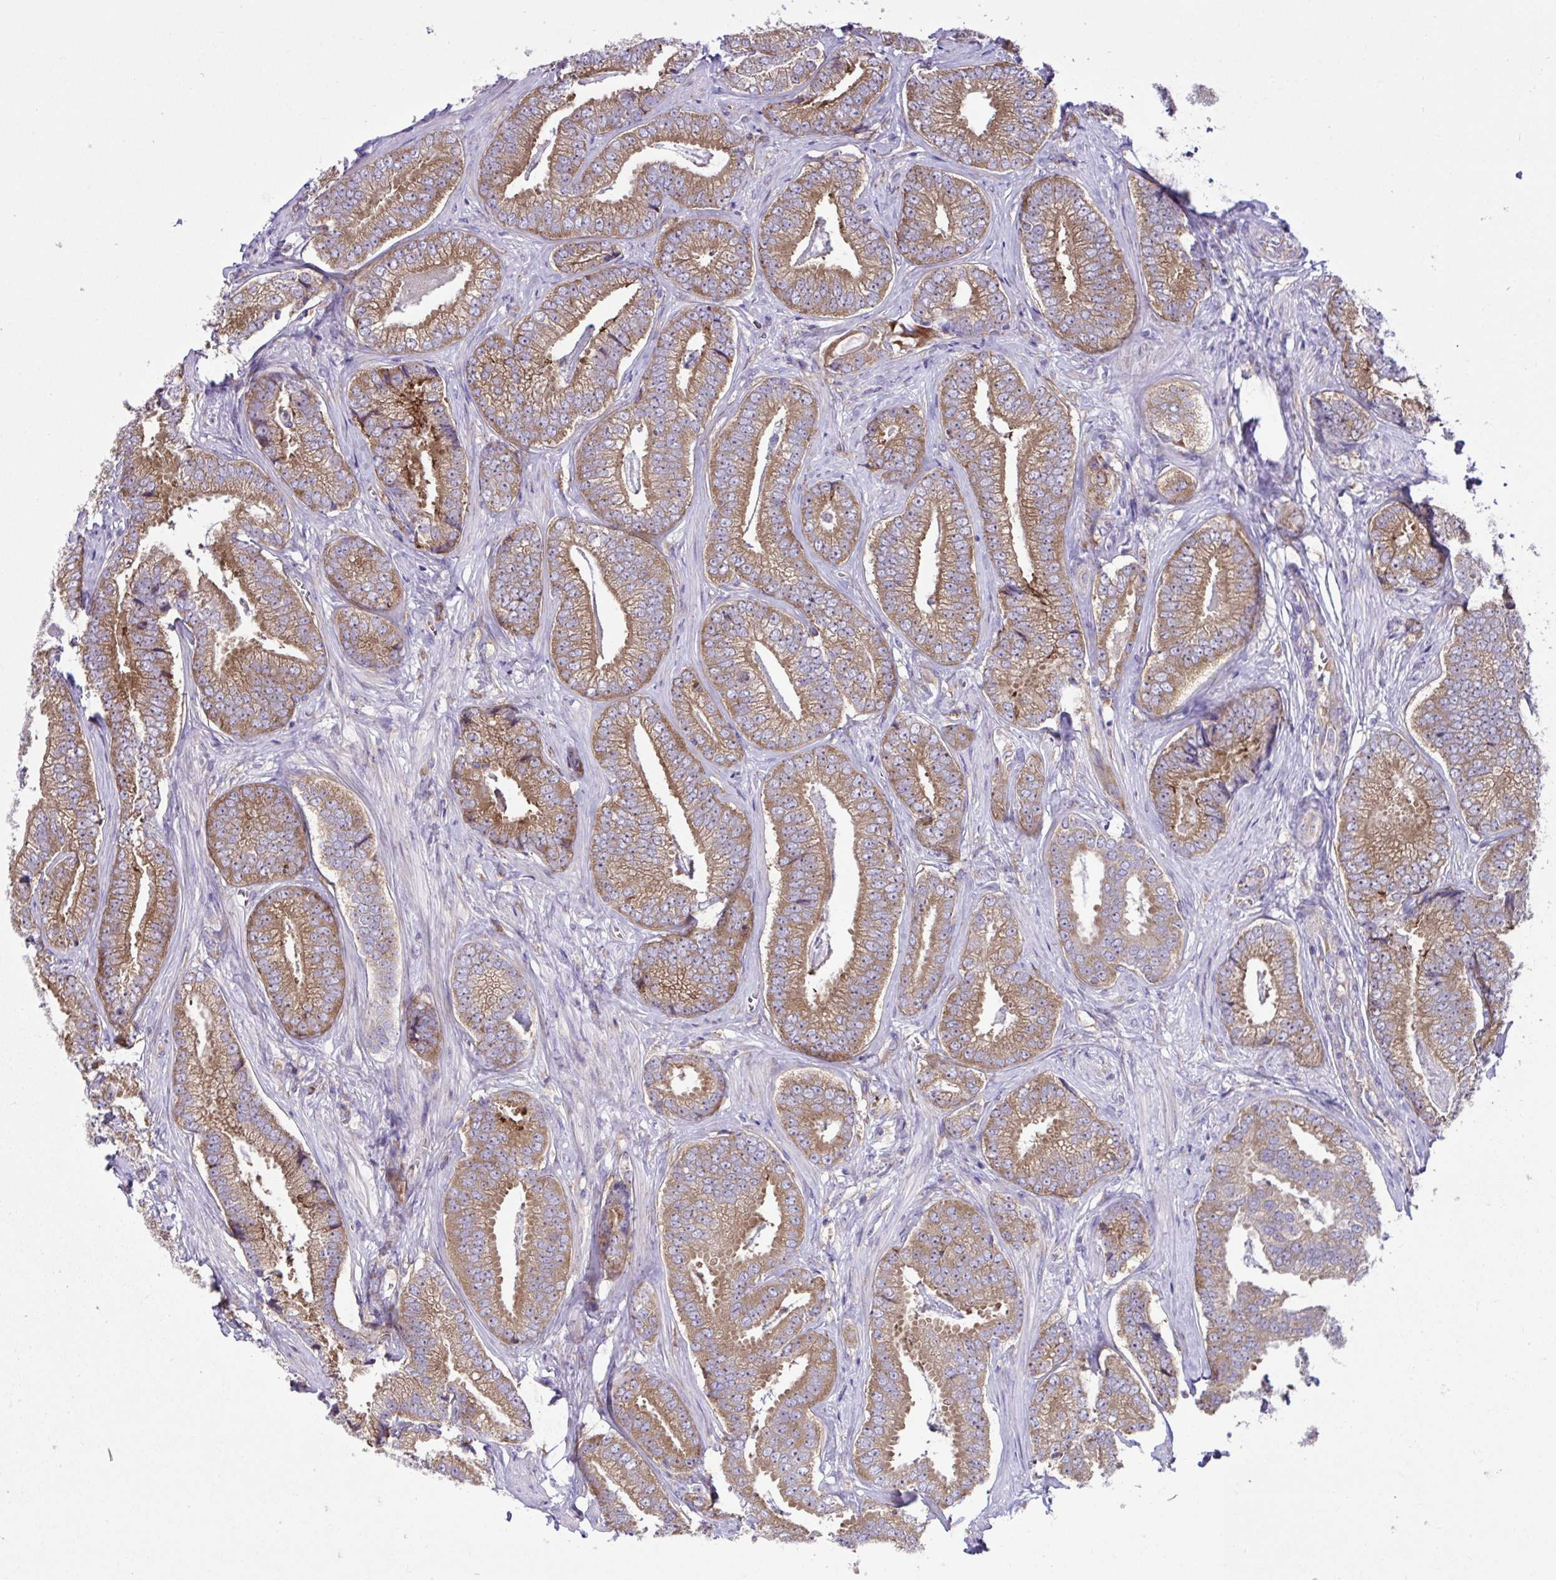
{"staining": {"intensity": "moderate", "quantity": ">75%", "location": "cytoplasmic/membranous"}, "tissue": "prostate cancer", "cell_type": "Tumor cells", "image_type": "cancer", "snomed": [{"axis": "morphology", "description": "Adenocarcinoma, Low grade"}, {"axis": "topography", "description": "Prostate"}], "caption": "Prostate adenocarcinoma (low-grade) tissue displays moderate cytoplasmic/membranous staining in about >75% of tumor cells (Brightfield microscopy of DAB IHC at high magnification).", "gene": "RPL7", "patient": {"sex": "male", "age": 63}}